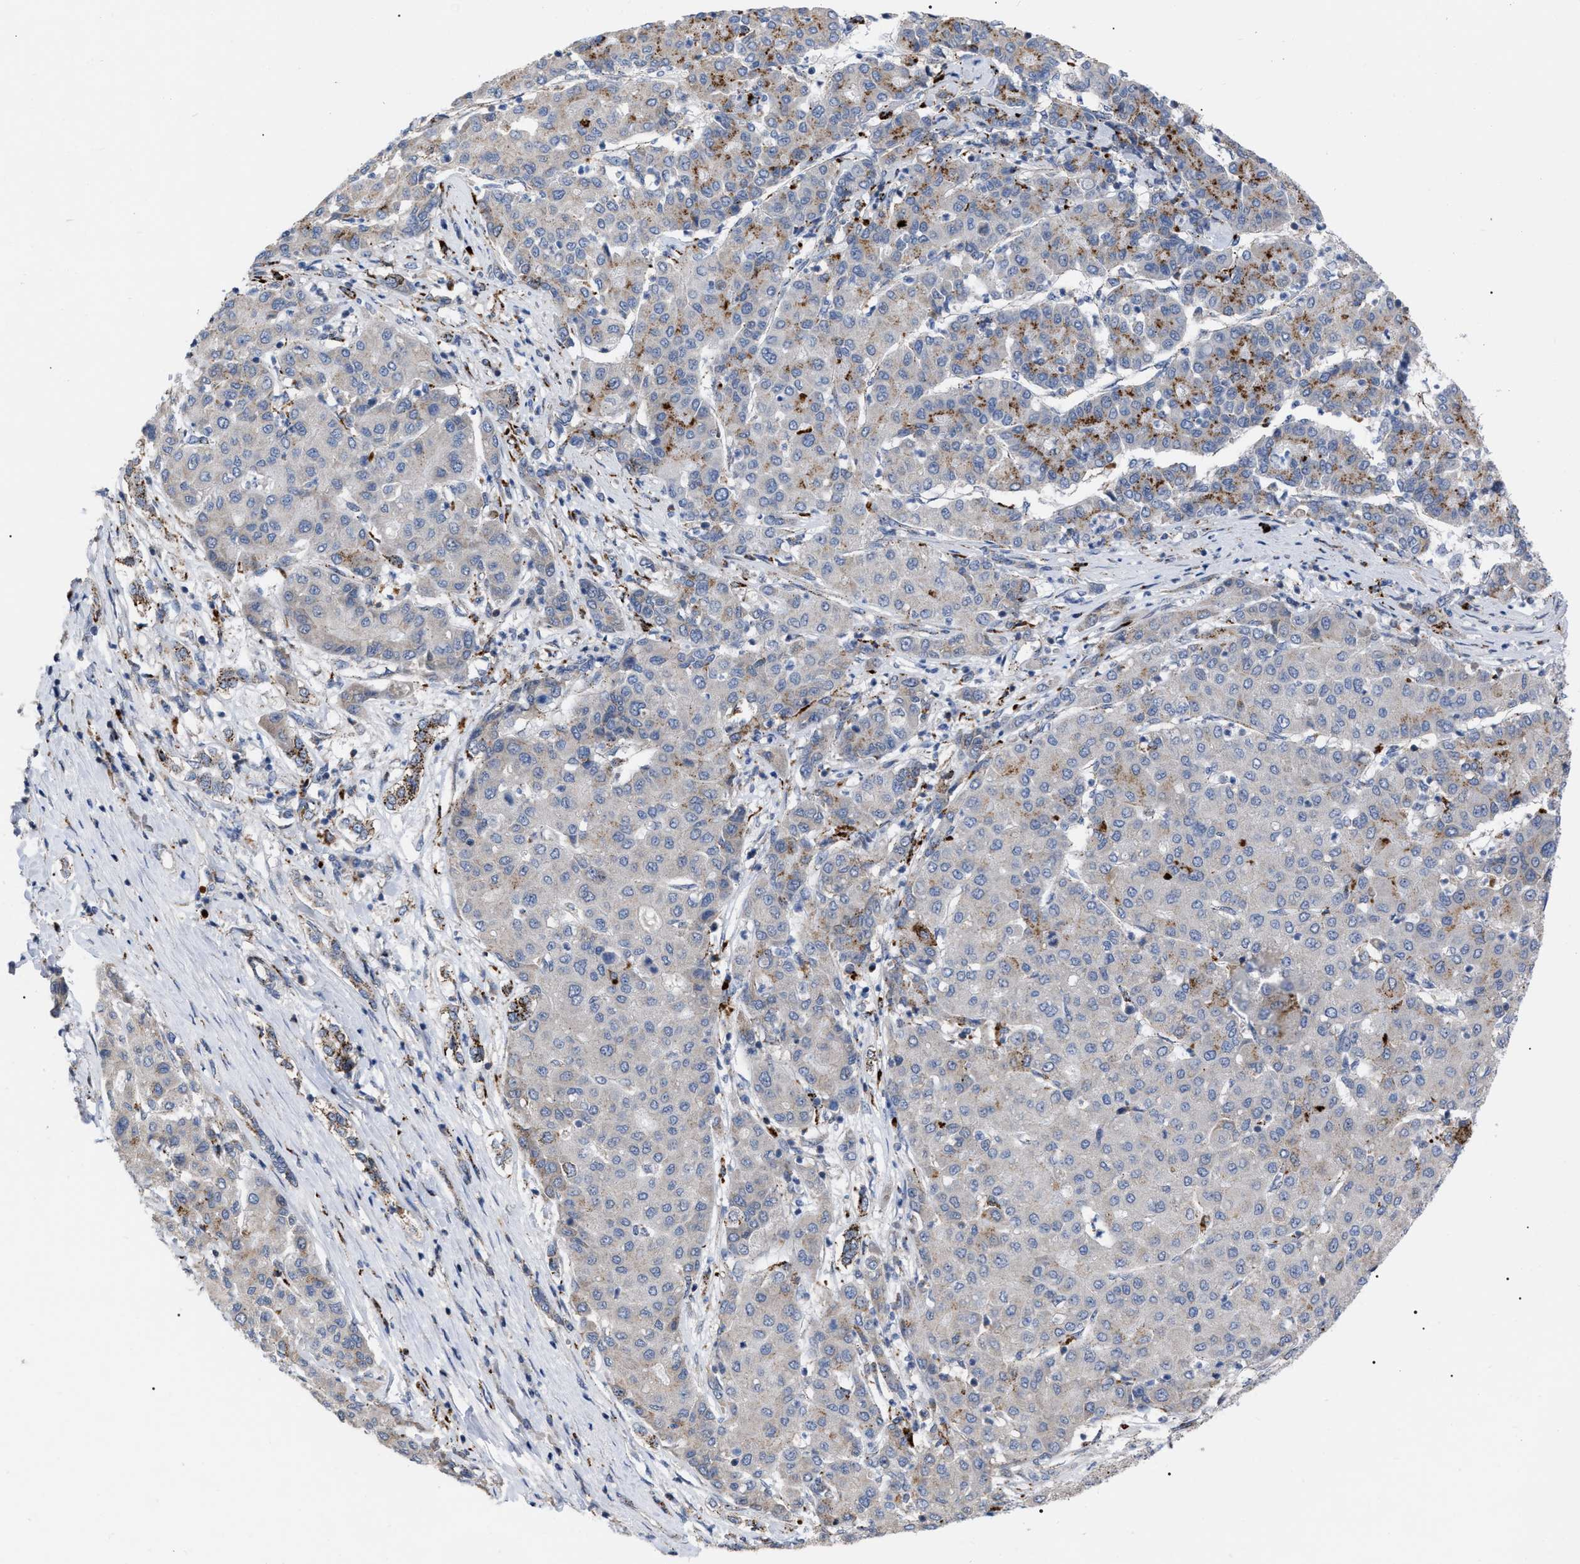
{"staining": {"intensity": "moderate", "quantity": "<25%", "location": "cytoplasmic/membranous"}, "tissue": "liver cancer", "cell_type": "Tumor cells", "image_type": "cancer", "snomed": [{"axis": "morphology", "description": "Carcinoma, Hepatocellular, NOS"}, {"axis": "topography", "description": "Liver"}], "caption": "A brown stain highlights moderate cytoplasmic/membranous staining of a protein in human liver cancer tumor cells.", "gene": "UPF1", "patient": {"sex": "male", "age": 65}}